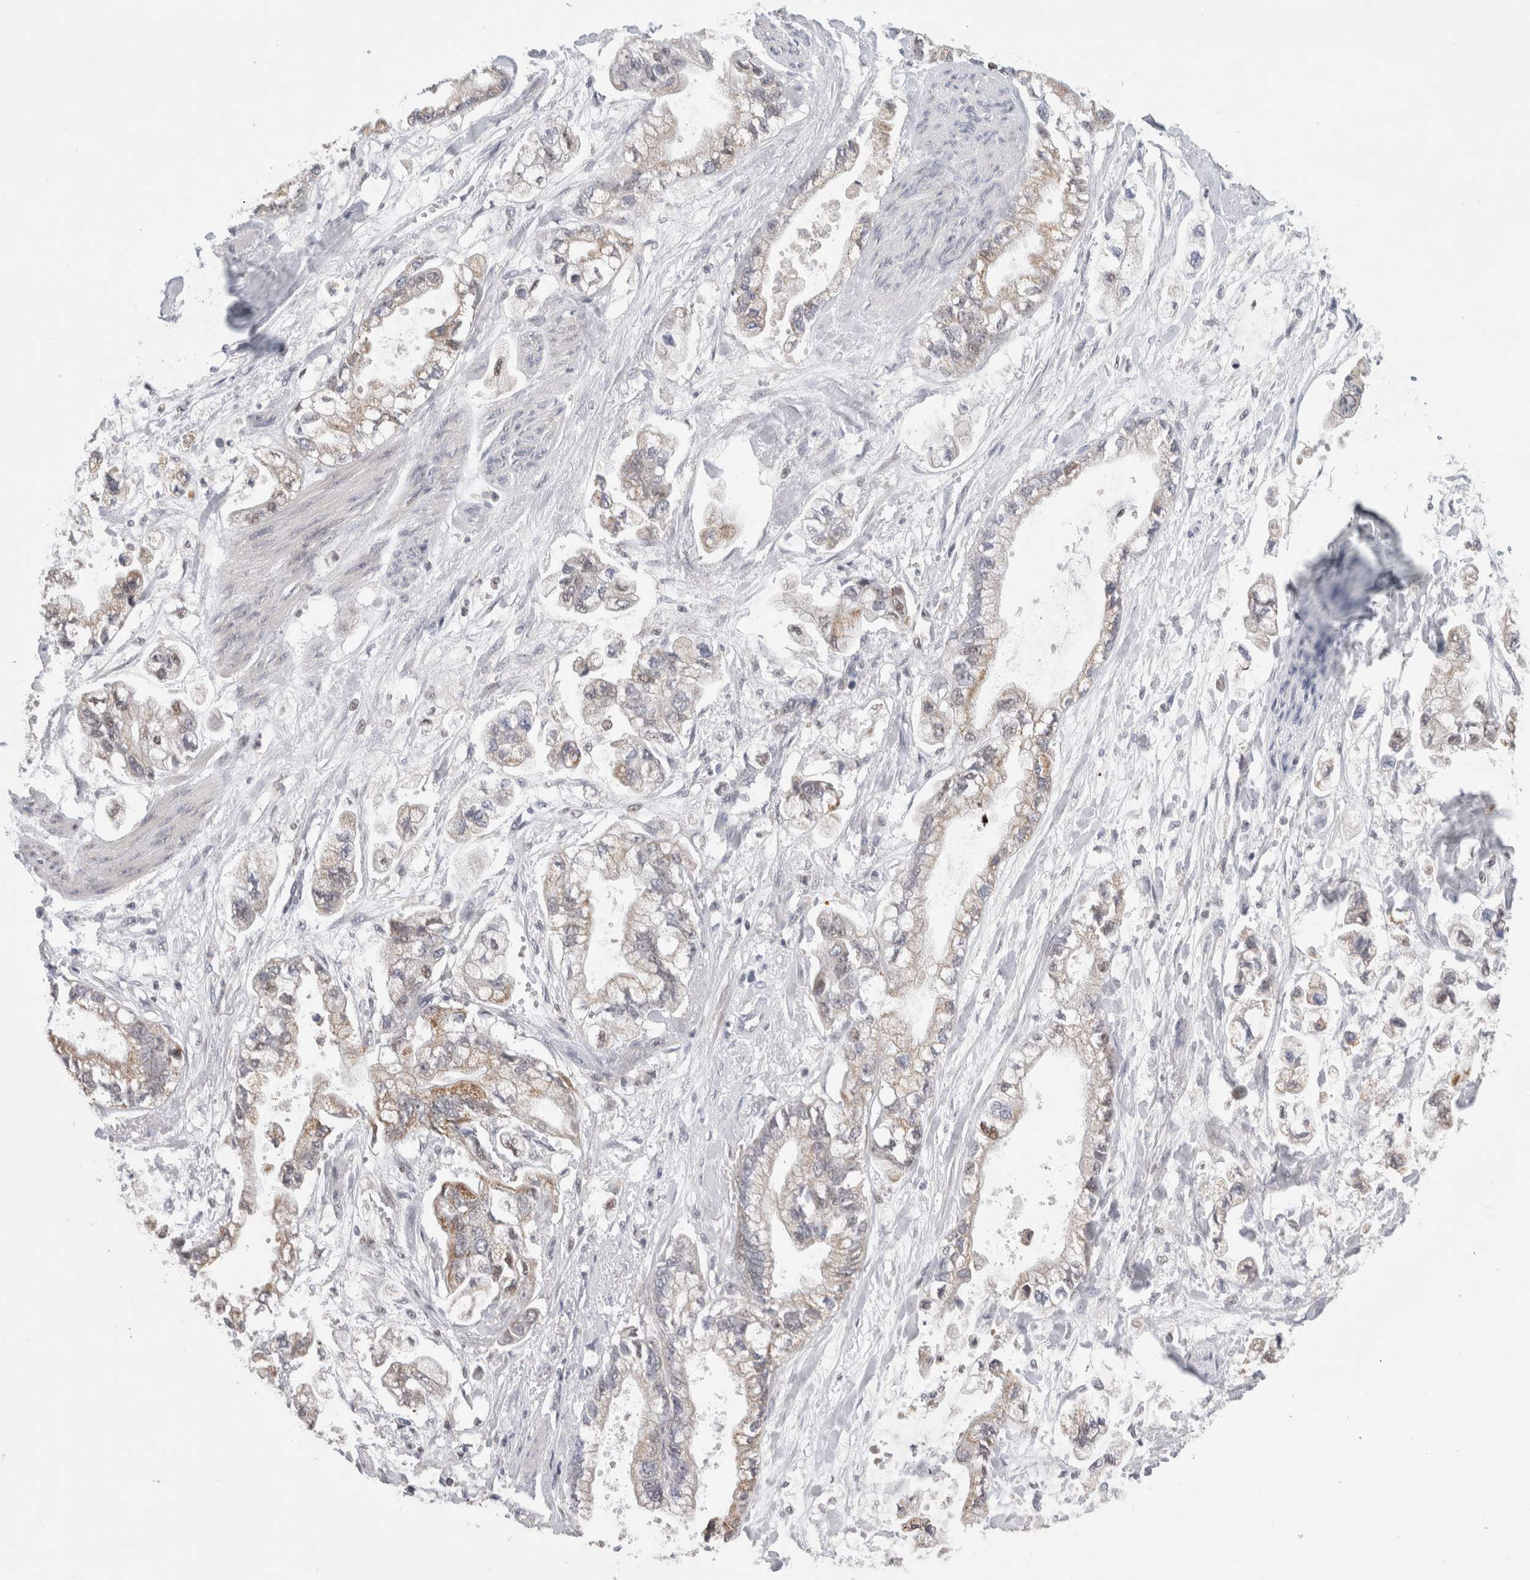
{"staining": {"intensity": "weak", "quantity": ">75%", "location": "cytoplasmic/membranous"}, "tissue": "stomach cancer", "cell_type": "Tumor cells", "image_type": "cancer", "snomed": [{"axis": "morphology", "description": "Normal tissue, NOS"}, {"axis": "morphology", "description": "Adenocarcinoma, NOS"}, {"axis": "topography", "description": "Stomach"}], "caption": "IHC (DAB (3,3'-diaminobenzidine)) staining of stomach cancer (adenocarcinoma) shows weak cytoplasmic/membranous protein staining in about >75% of tumor cells. (IHC, brightfield microscopy, high magnification).", "gene": "AGMAT", "patient": {"sex": "male", "age": 62}}